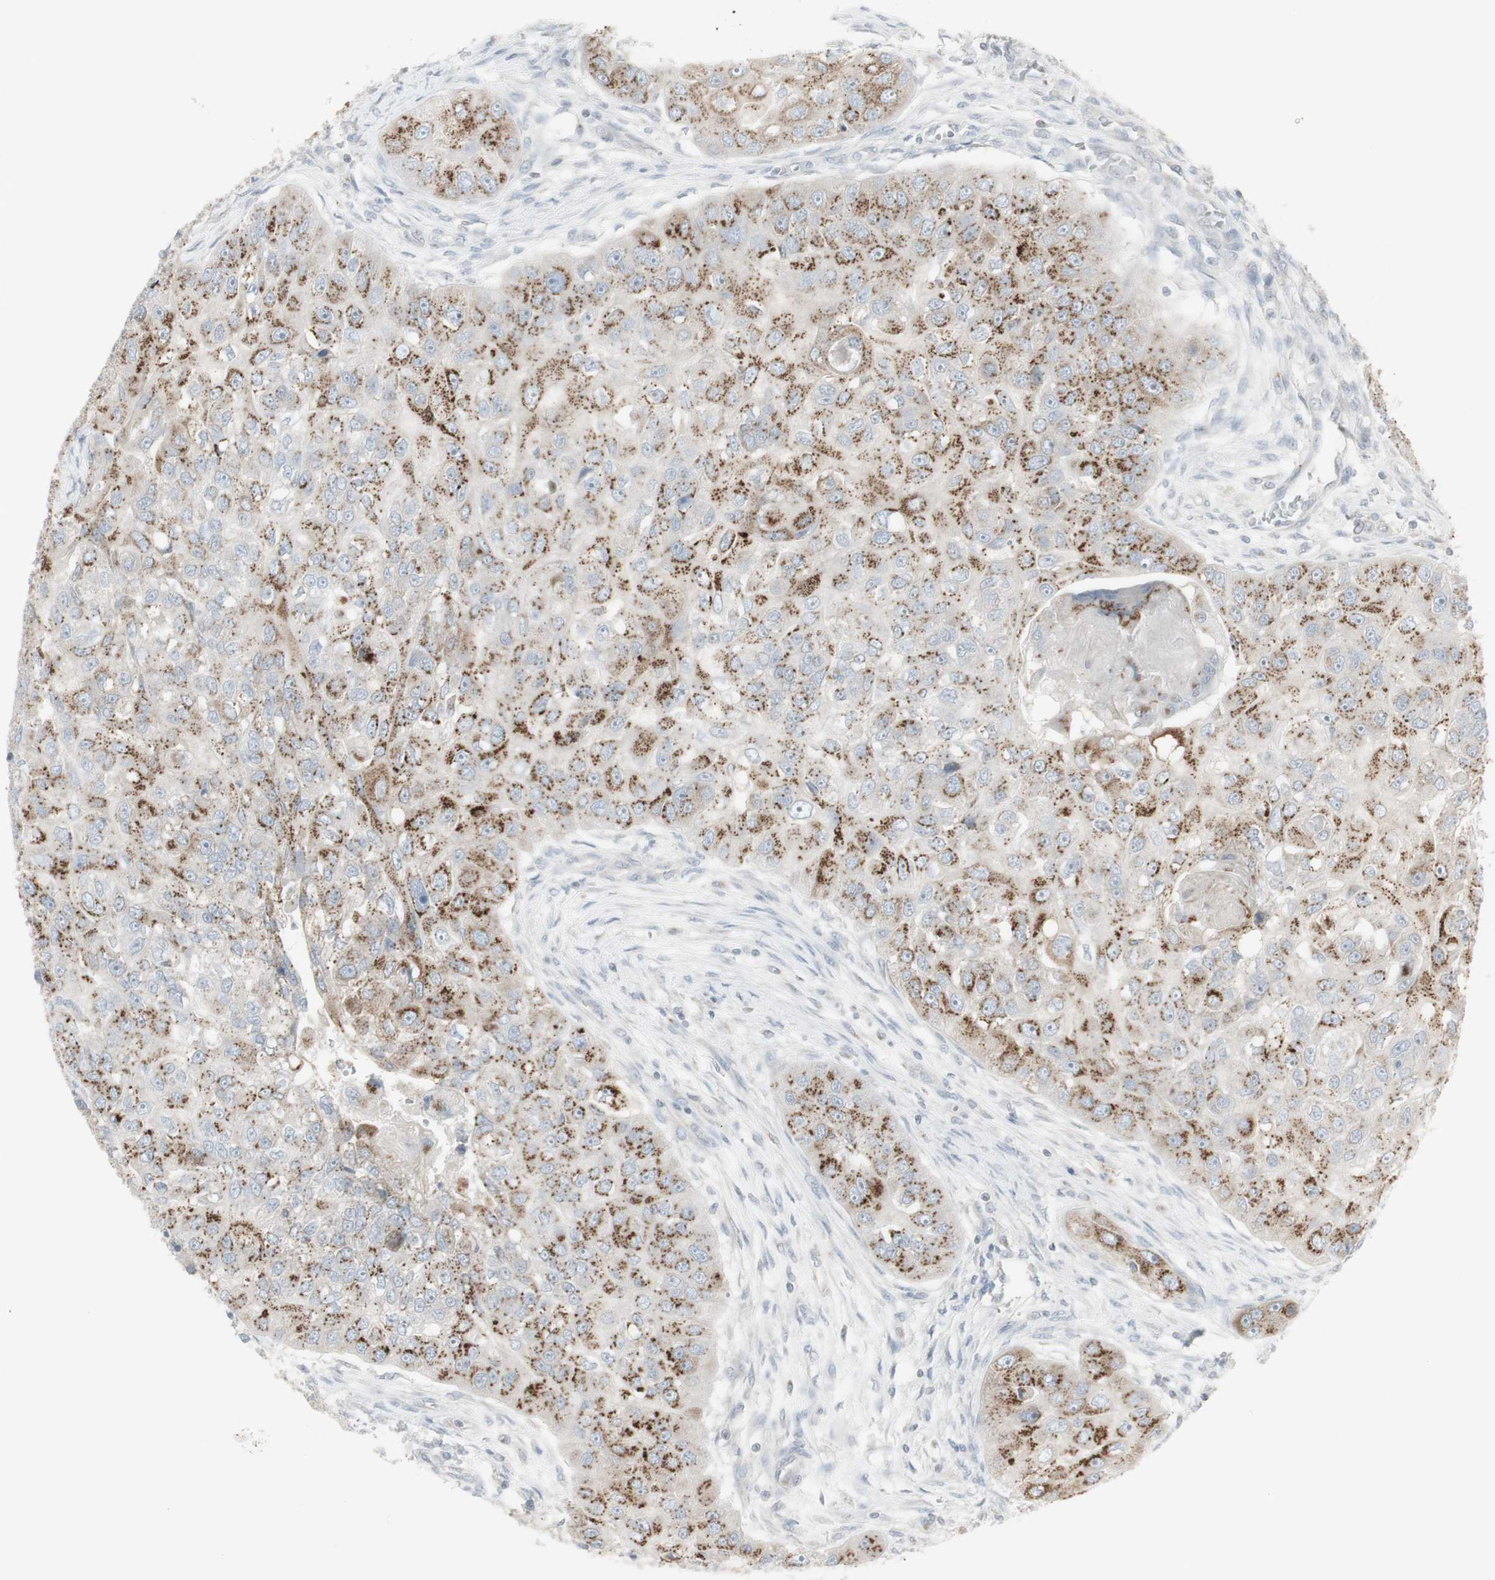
{"staining": {"intensity": "moderate", "quantity": ">75%", "location": "cytoplasmic/membranous"}, "tissue": "head and neck cancer", "cell_type": "Tumor cells", "image_type": "cancer", "snomed": [{"axis": "morphology", "description": "Normal tissue, NOS"}, {"axis": "morphology", "description": "Squamous cell carcinoma, NOS"}, {"axis": "topography", "description": "Skeletal muscle"}, {"axis": "topography", "description": "Head-Neck"}], "caption": "Approximately >75% of tumor cells in human head and neck cancer (squamous cell carcinoma) exhibit moderate cytoplasmic/membranous protein positivity as visualized by brown immunohistochemical staining.", "gene": "GALNT6", "patient": {"sex": "male", "age": 51}}